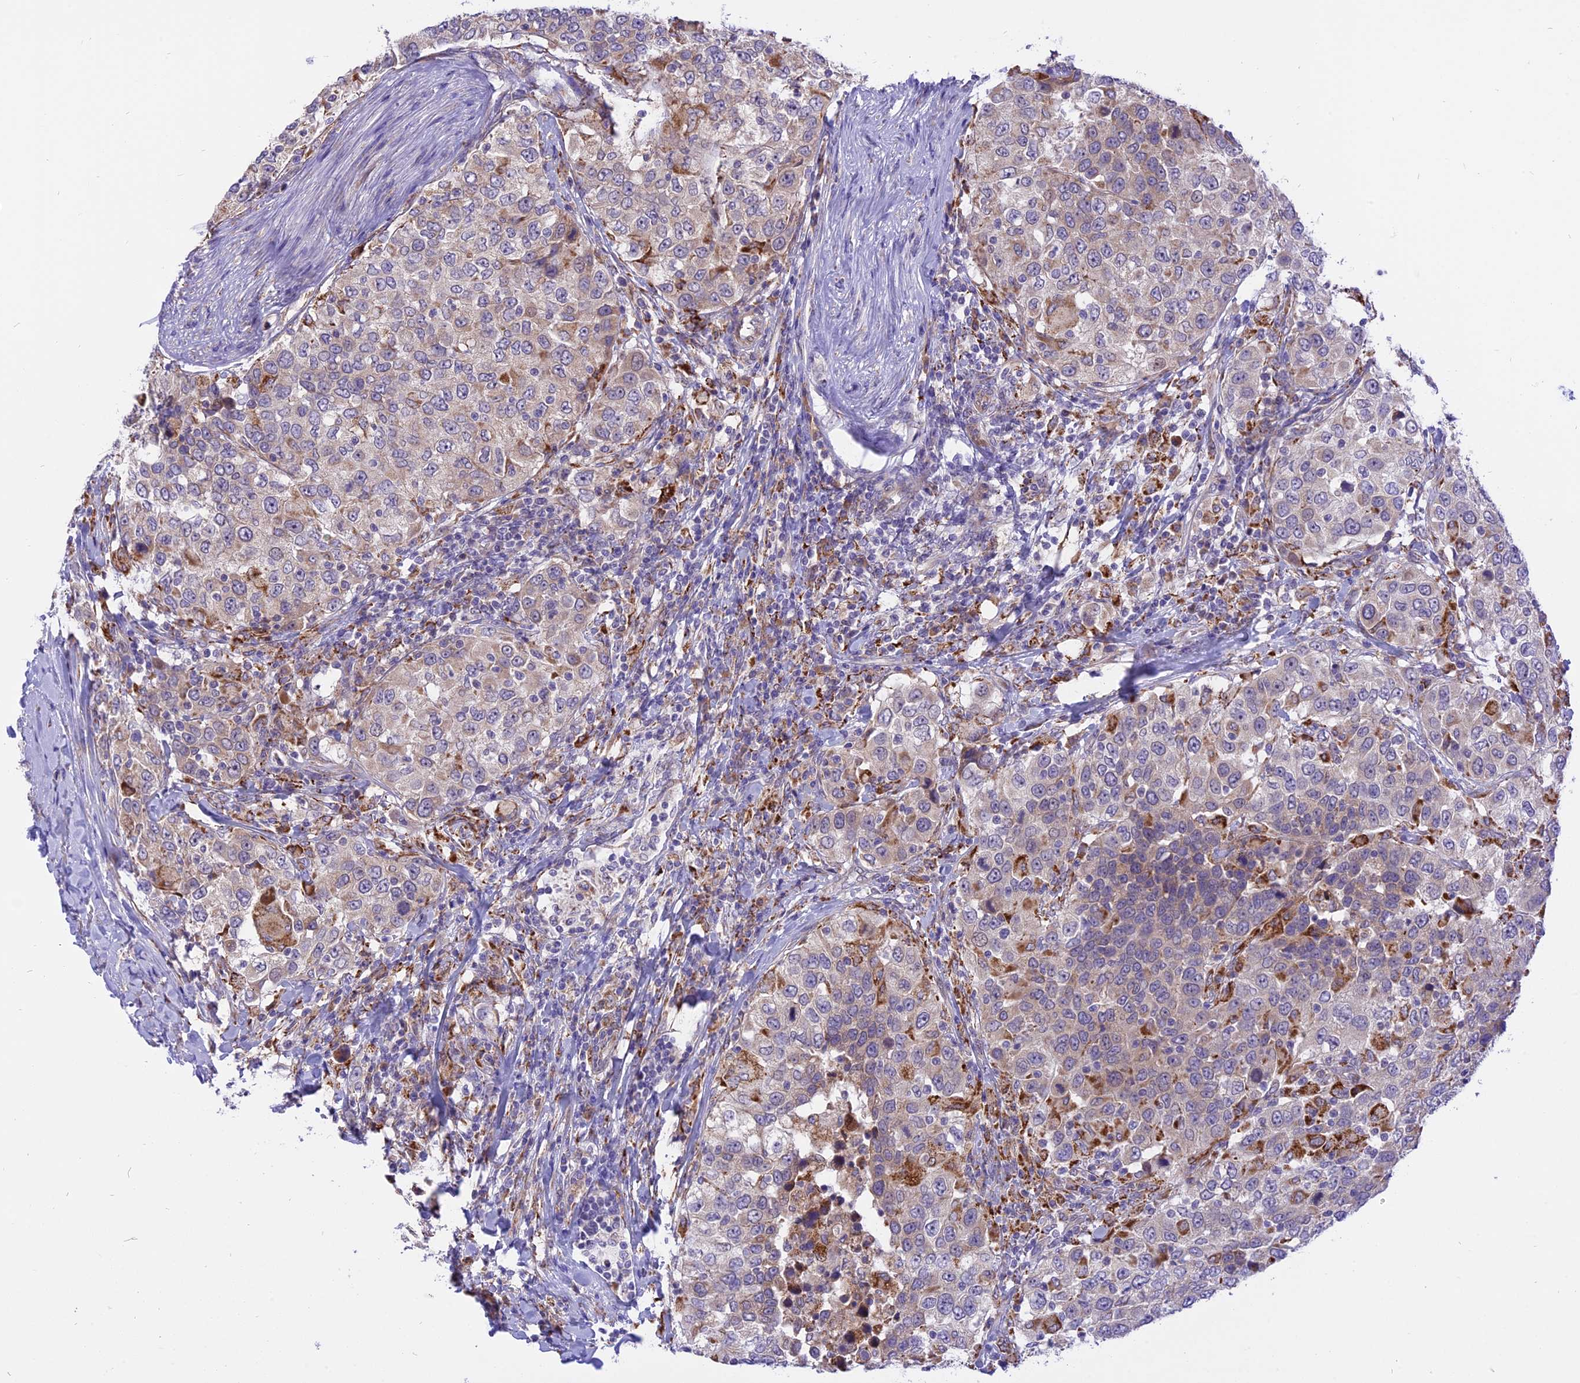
{"staining": {"intensity": "negative", "quantity": "none", "location": "none"}, "tissue": "urothelial cancer", "cell_type": "Tumor cells", "image_type": "cancer", "snomed": [{"axis": "morphology", "description": "Urothelial carcinoma, High grade"}, {"axis": "topography", "description": "Urinary bladder"}], "caption": "Immunohistochemistry (IHC) micrograph of neoplastic tissue: urothelial cancer stained with DAB (3,3'-diaminobenzidine) demonstrates no significant protein positivity in tumor cells.", "gene": "ARMCX6", "patient": {"sex": "female", "age": 80}}